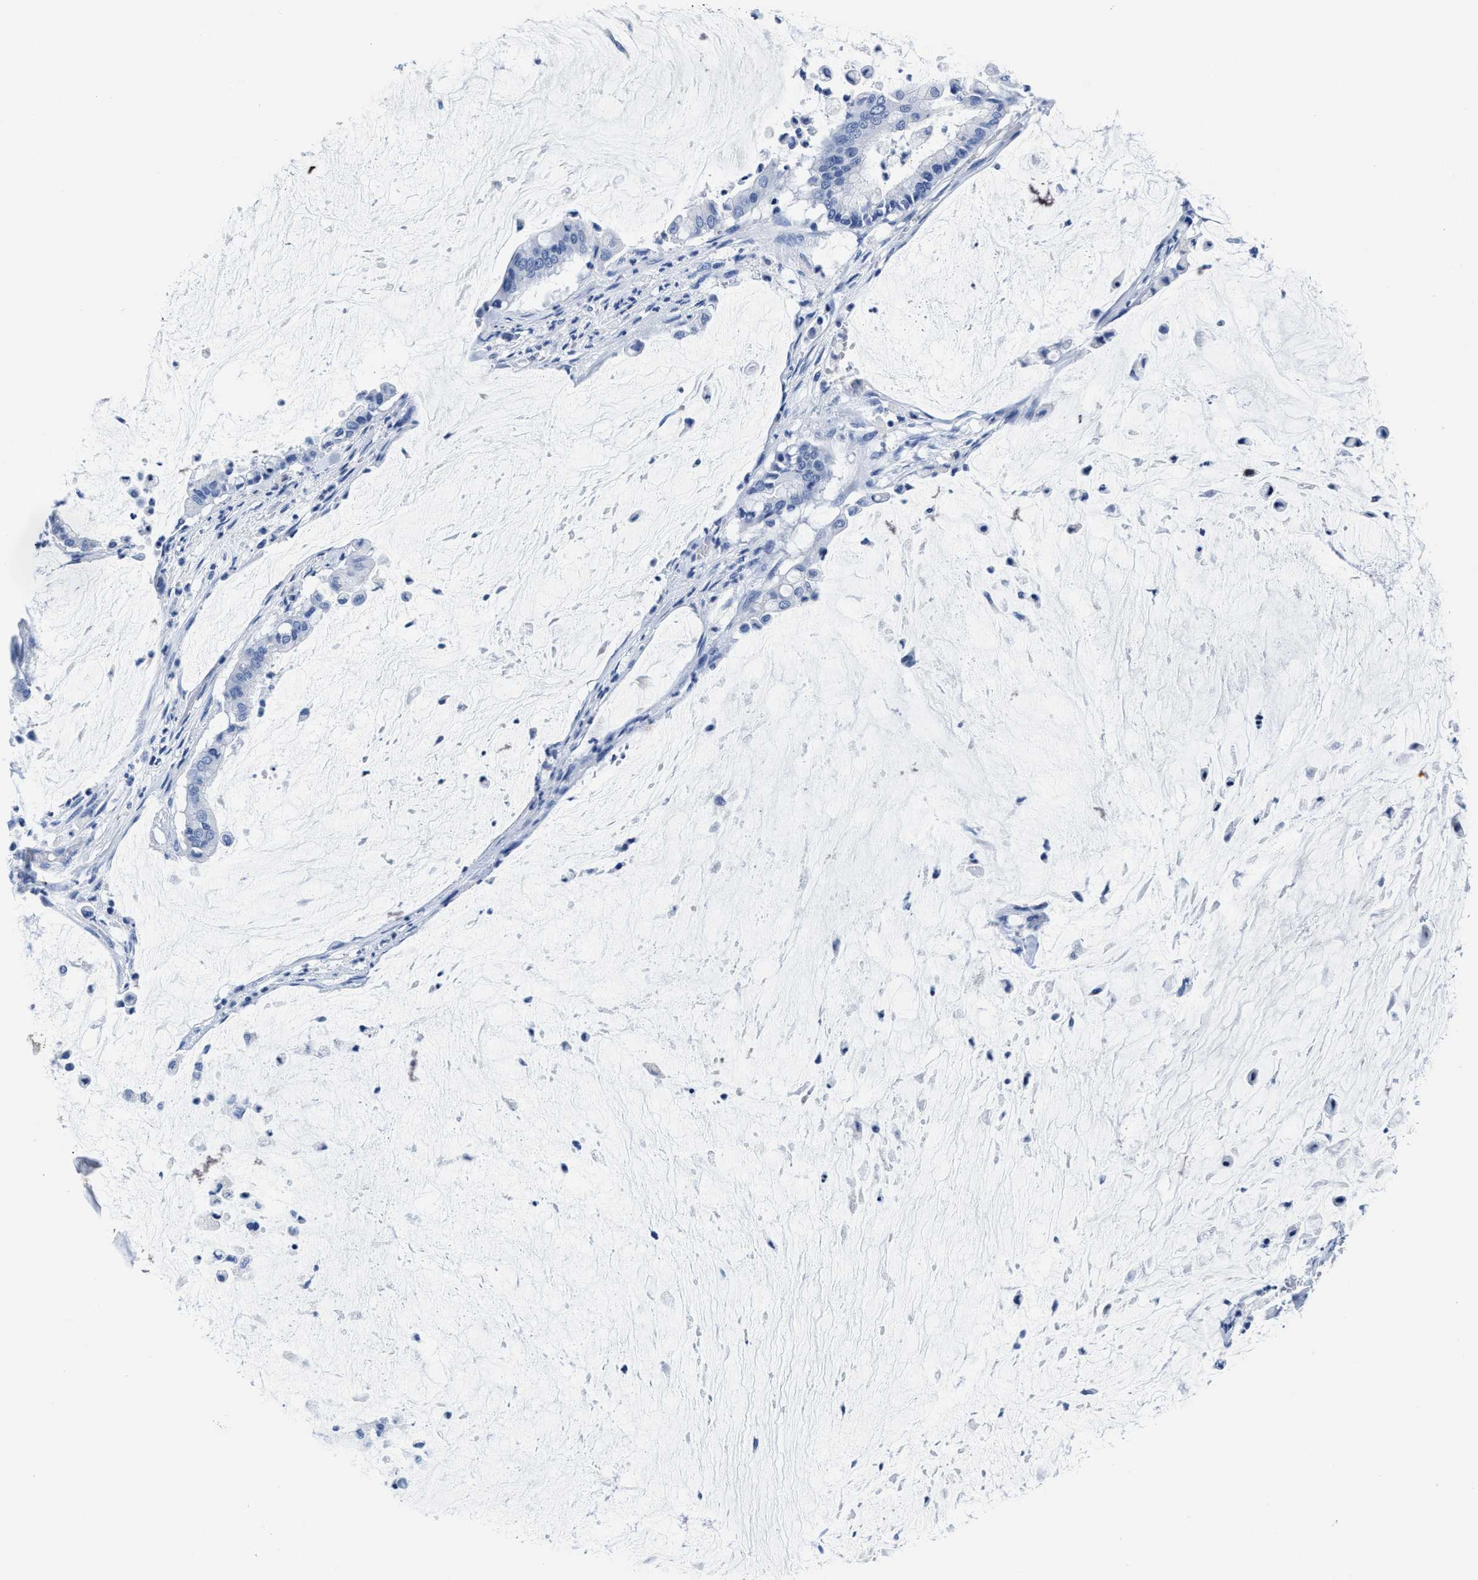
{"staining": {"intensity": "negative", "quantity": "none", "location": "none"}, "tissue": "pancreatic cancer", "cell_type": "Tumor cells", "image_type": "cancer", "snomed": [{"axis": "morphology", "description": "Adenocarcinoma, NOS"}, {"axis": "topography", "description": "Pancreas"}], "caption": "A histopathology image of pancreatic adenocarcinoma stained for a protein displays no brown staining in tumor cells.", "gene": "TTC3", "patient": {"sex": "male", "age": 41}}